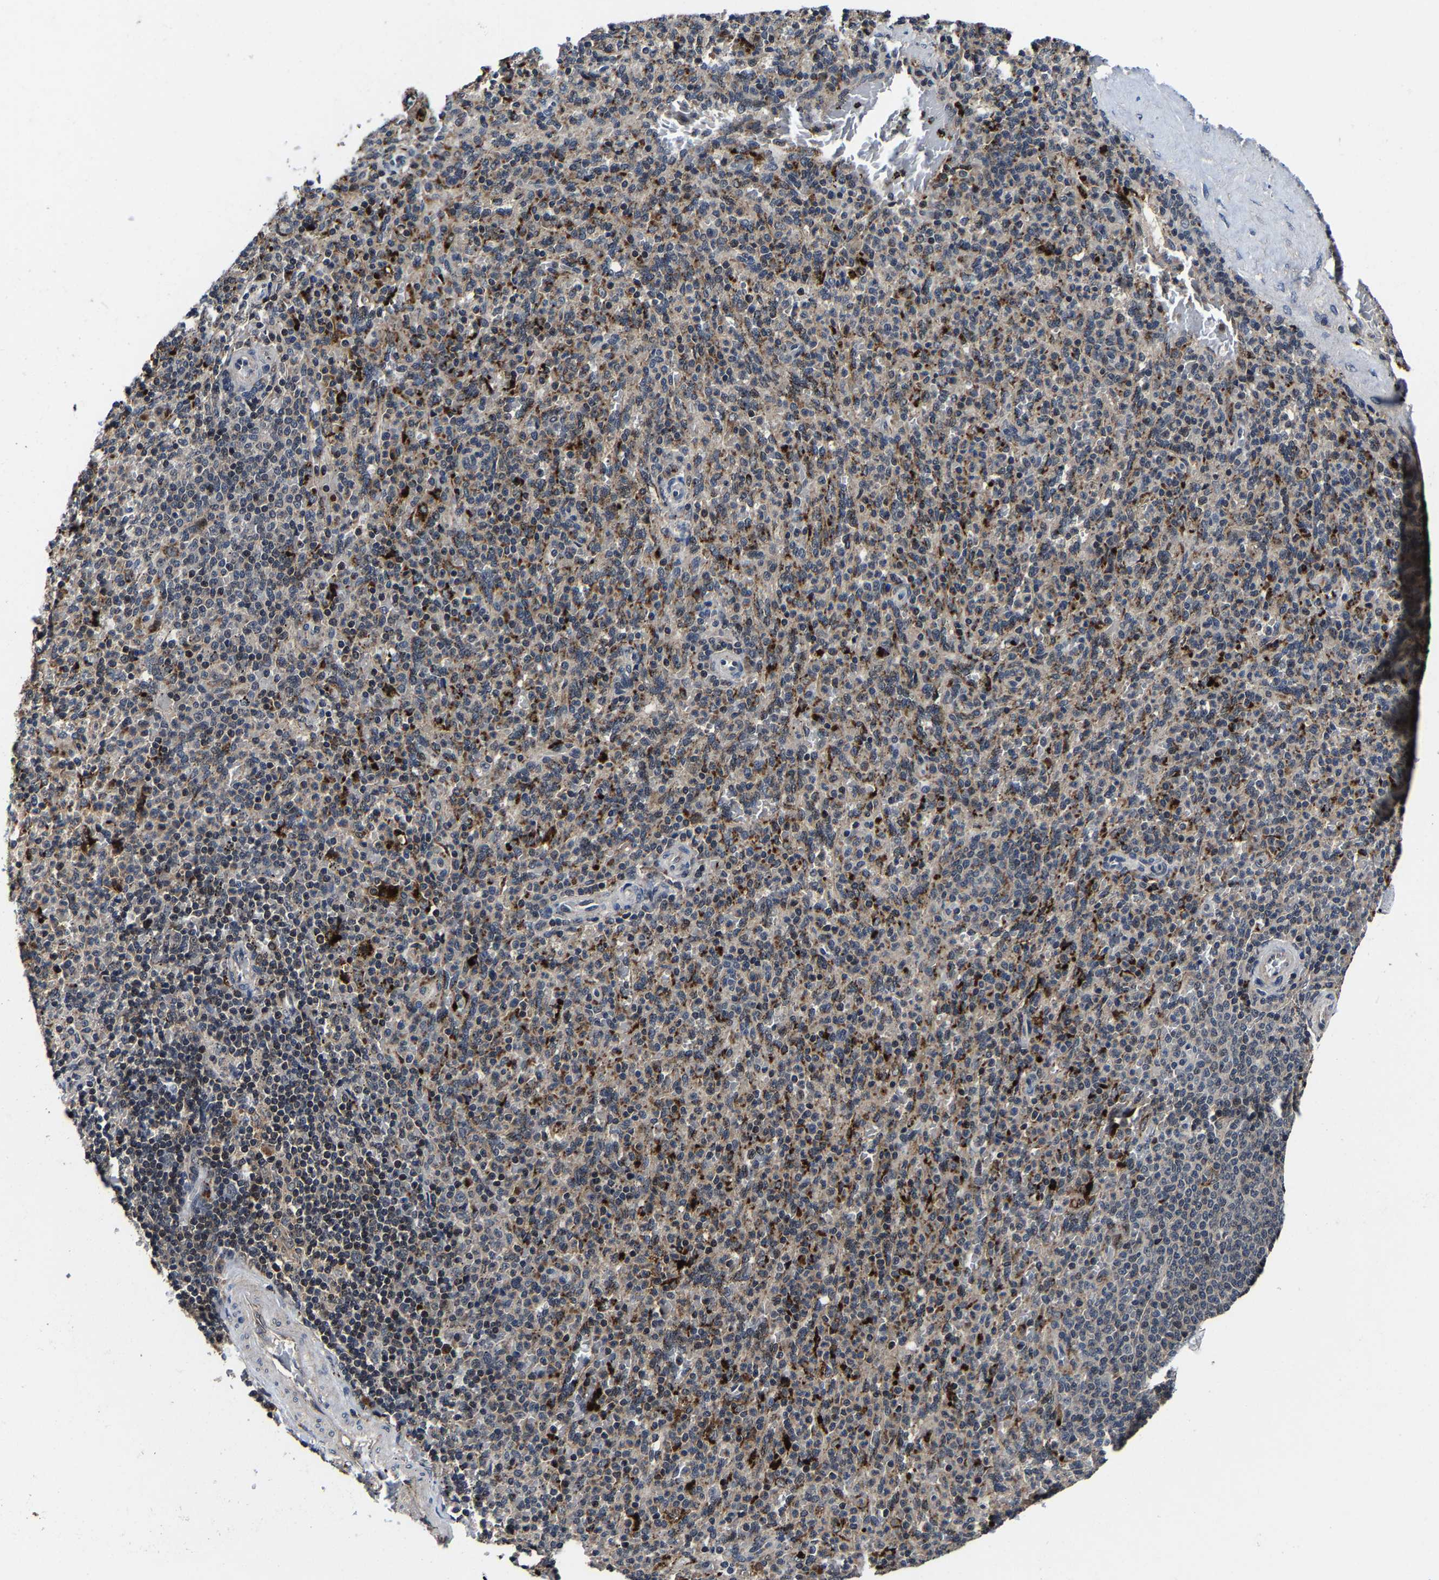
{"staining": {"intensity": "moderate", "quantity": "25%-75%", "location": "cytoplasmic/membranous"}, "tissue": "spleen", "cell_type": "Cells in red pulp", "image_type": "normal", "snomed": [{"axis": "morphology", "description": "Normal tissue, NOS"}, {"axis": "topography", "description": "Spleen"}], "caption": "Normal spleen reveals moderate cytoplasmic/membranous staining in about 25%-75% of cells in red pulp The staining was performed using DAB to visualize the protein expression in brown, while the nuclei were stained in blue with hematoxylin (Magnification: 20x)..", "gene": "ZCCHC7", "patient": {"sex": "male", "age": 36}}